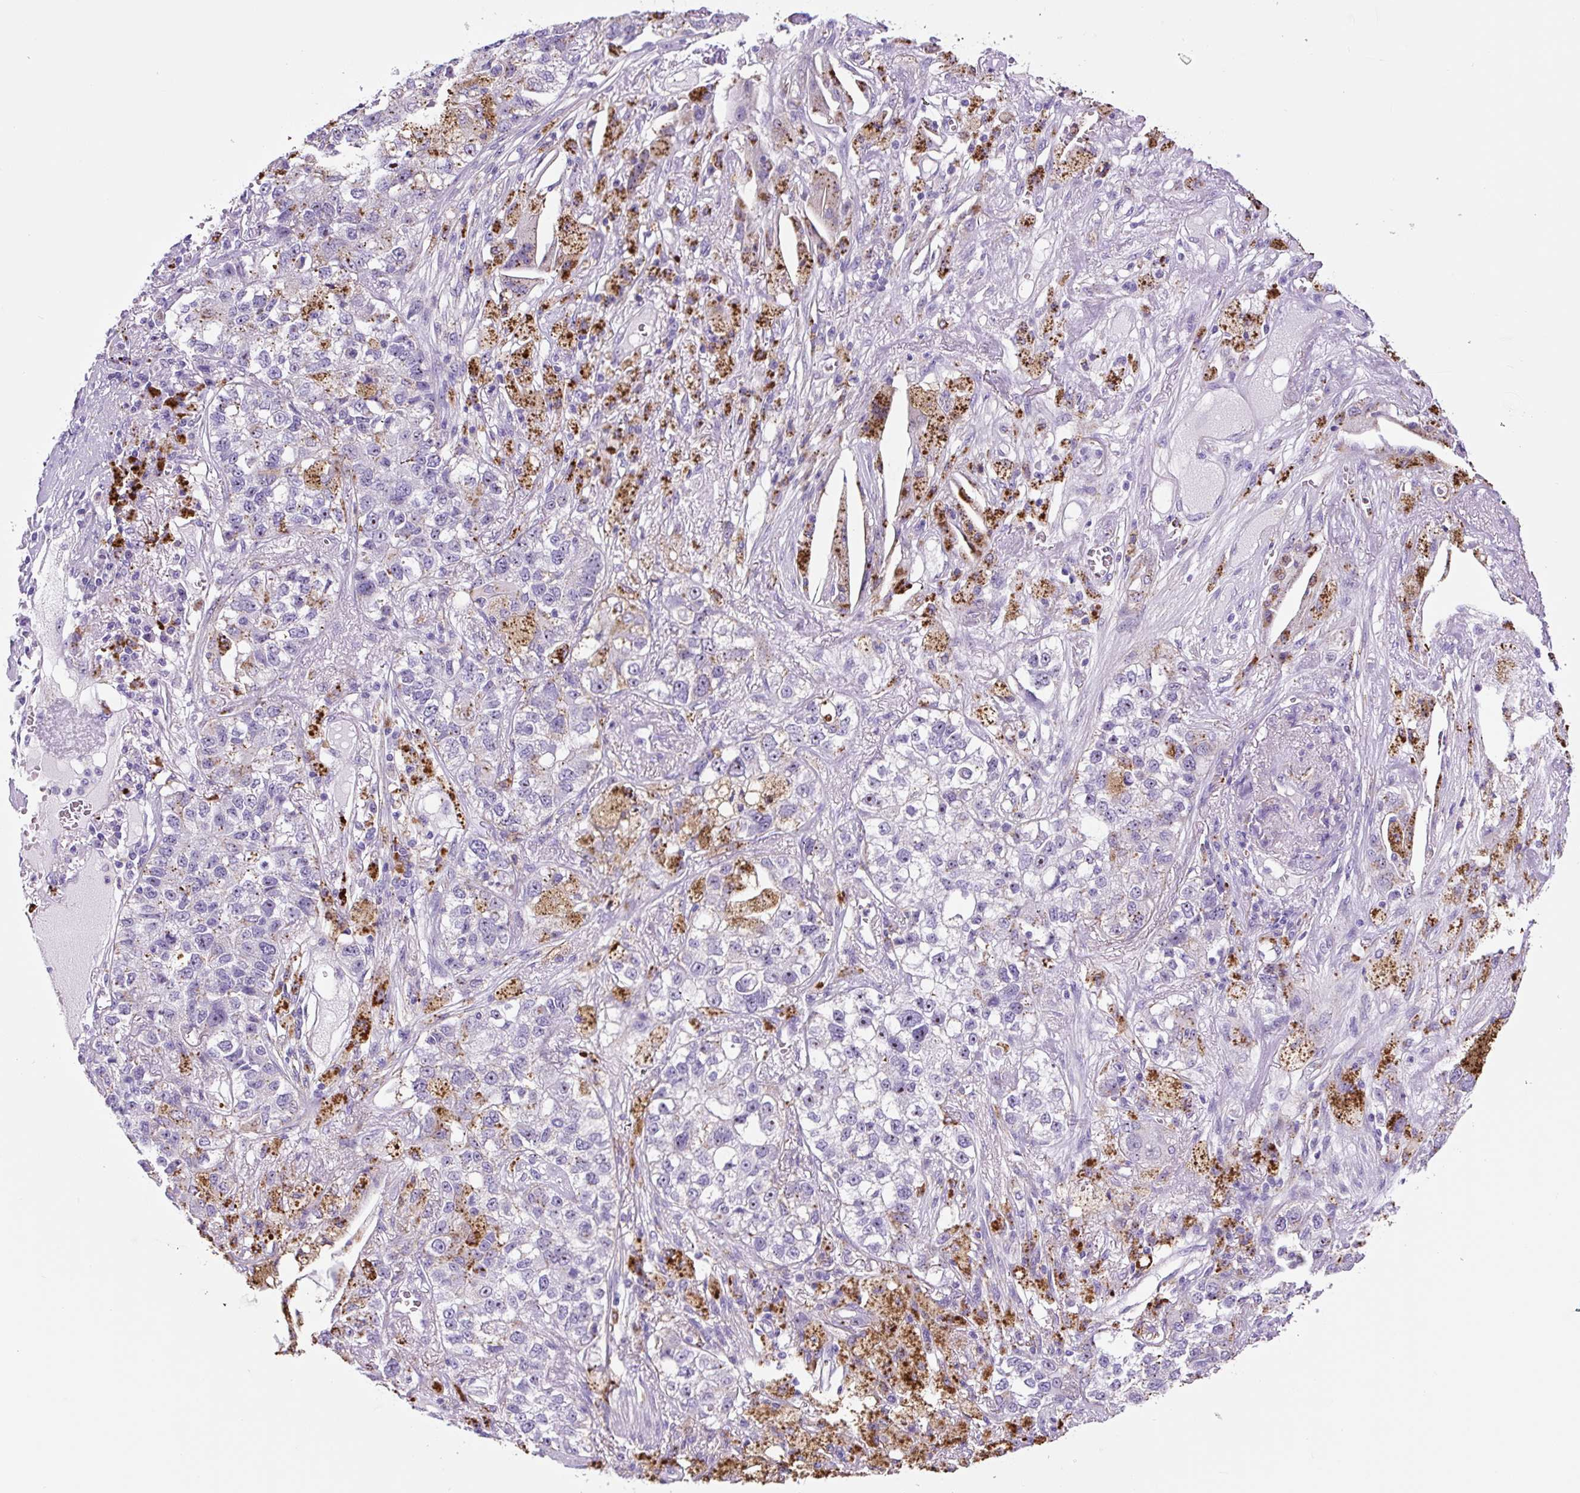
{"staining": {"intensity": "negative", "quantity": "none", "location": "none"}, "tissue": "lung cancer", "cell_type": "Tumor cells", "image_type": "cancer", "snomed": [{"axis": "morphology", "description": "Adenocarcinoma, NOS"}, {"axis": "topography", "description": "Lung"}], "caption": "Immunohistochemical staining of human lung cancer reveals no significant staining in tumor cells.", "gene": "LCN10", "patient": {"sex": "male", "age": 49}}